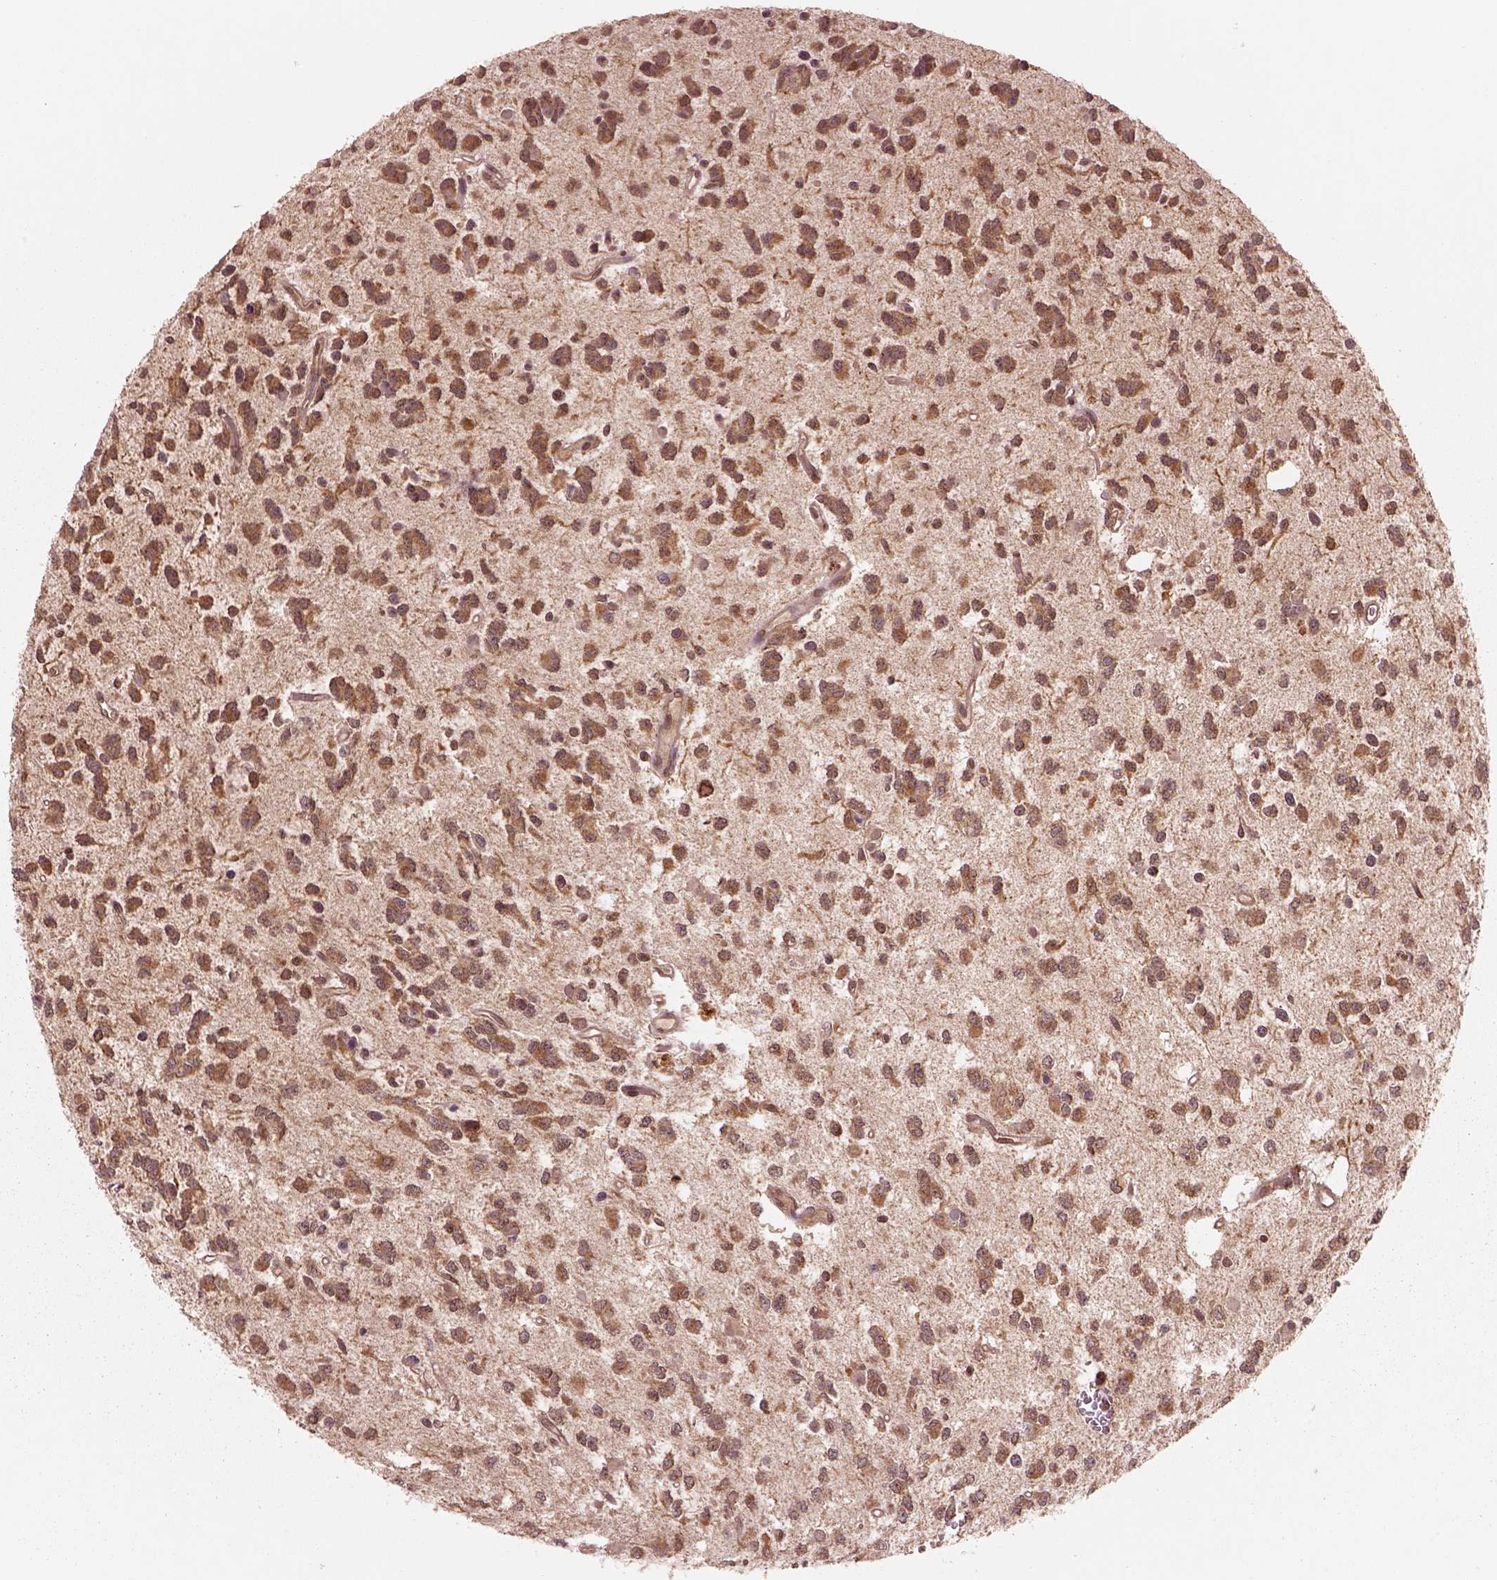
{"staining": {"intensity": "moderate", "quantity": ">75%", "location": "cytoplasmic/membranous"}, "tissue": "glioma", "cell_type": "Tumor cells", "image_type": "cancer", "snomed": [{"axis": "morphology", "description": "Glioma, malignant, Low grade"}, {"axis": "topography", "description": "Brain"}], "caption": "An immunohistochemistry (IHC) histopathology image of neoplastic tissue is shown. Protein staining in brown labels moderate cytoplasmic/membranous positivity in glioma within tumor cells.", "gene": "MDP1", "patient": {"sex": "female", "age": 45}}